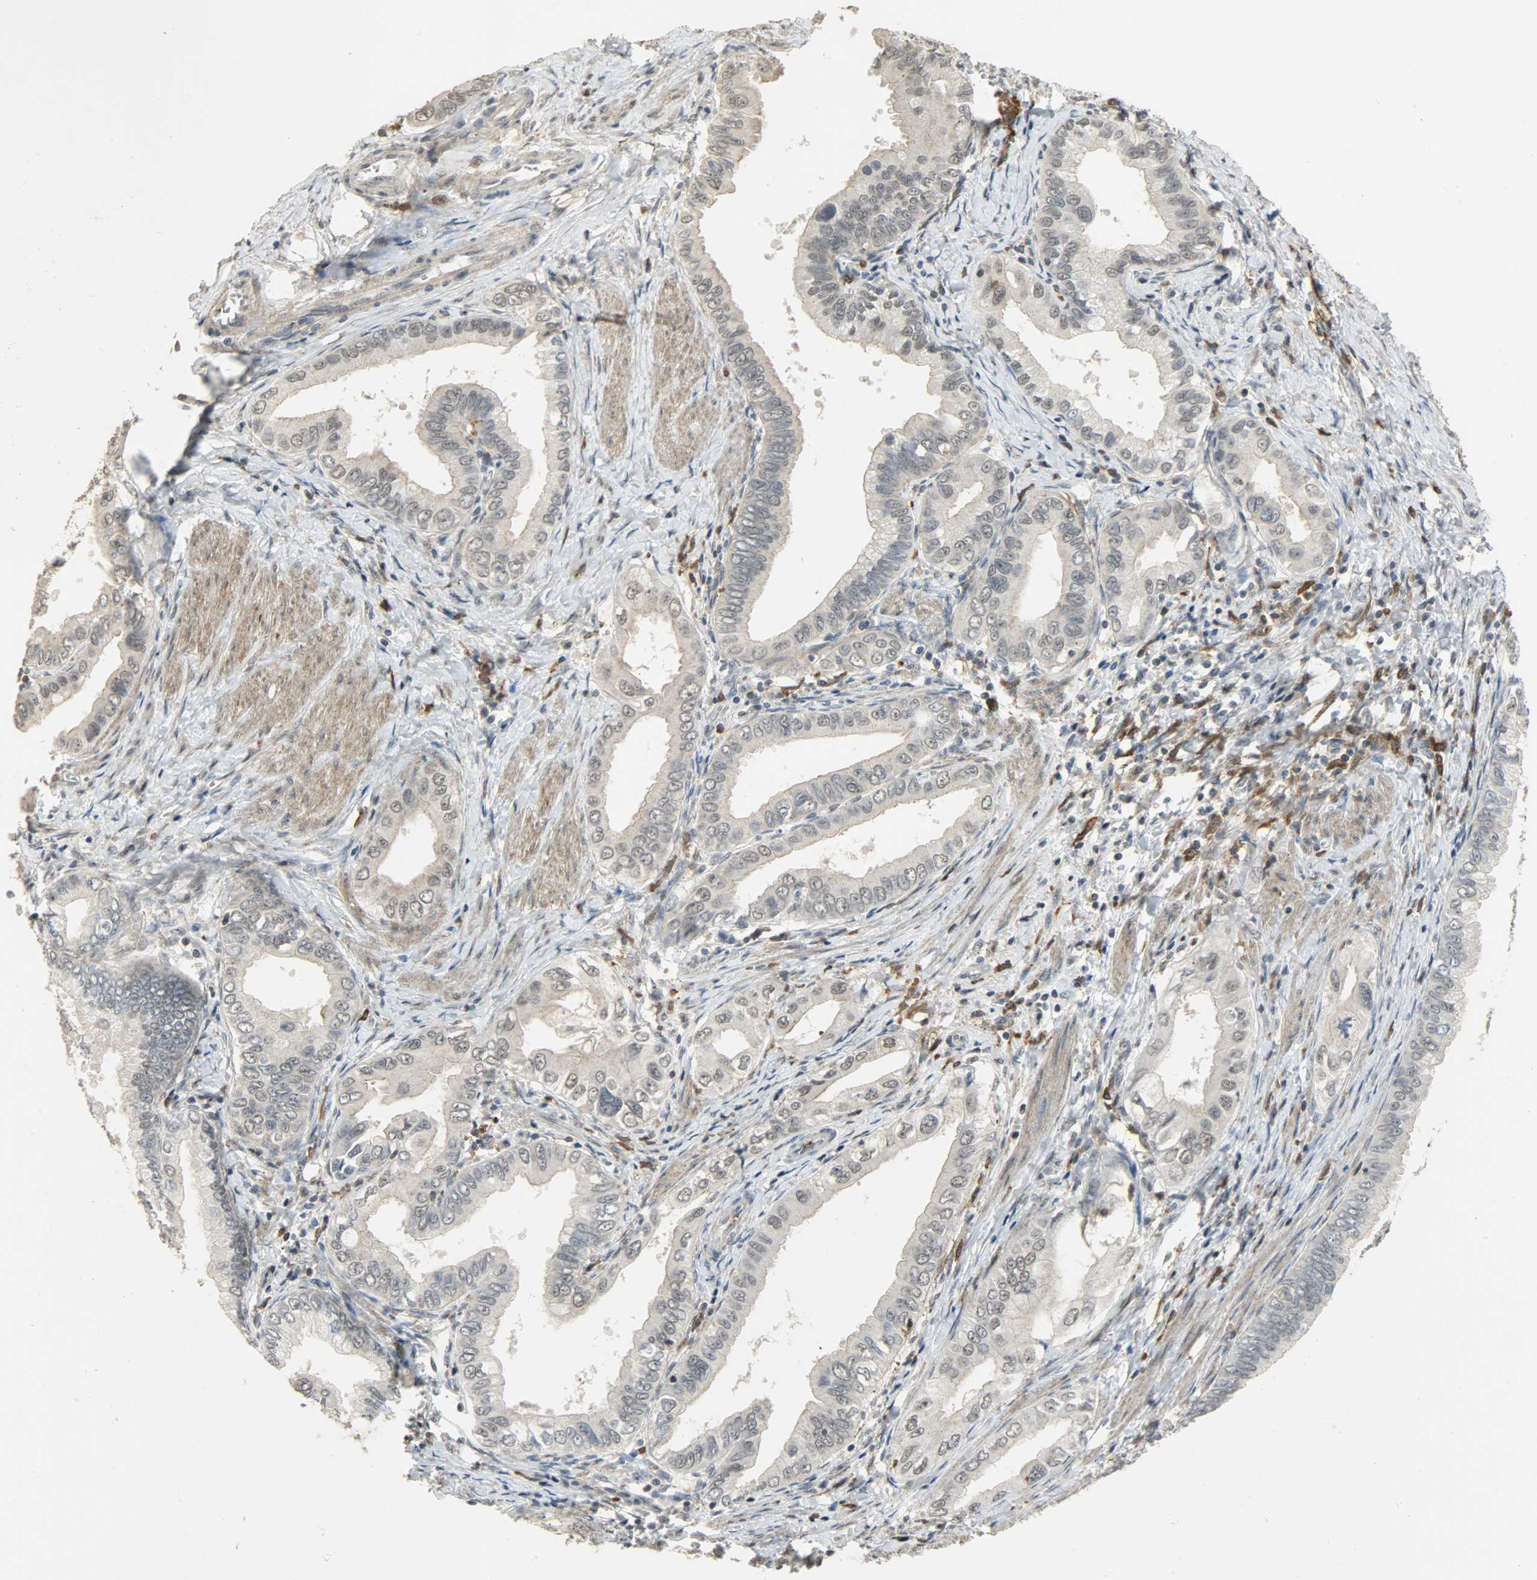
{"staining": {"intensity": "weak", "quantity": "<25%", "location": "cytoplasmic/membranous"}, "tissue": "pancreatic cancer", "cell_type": "Tumor cells", "image_type": "cancer", "snomed": [{"axis": "morphology", "description": "Normal tissue, NOS"}, {"axis": "topography", "description": "Lymph node"}], "caption": "Tumor cells are negative for protein expression in human pancreatic cancer.", "gene": "SKAP2", "patient": {"sex": "male", "age": 50}}